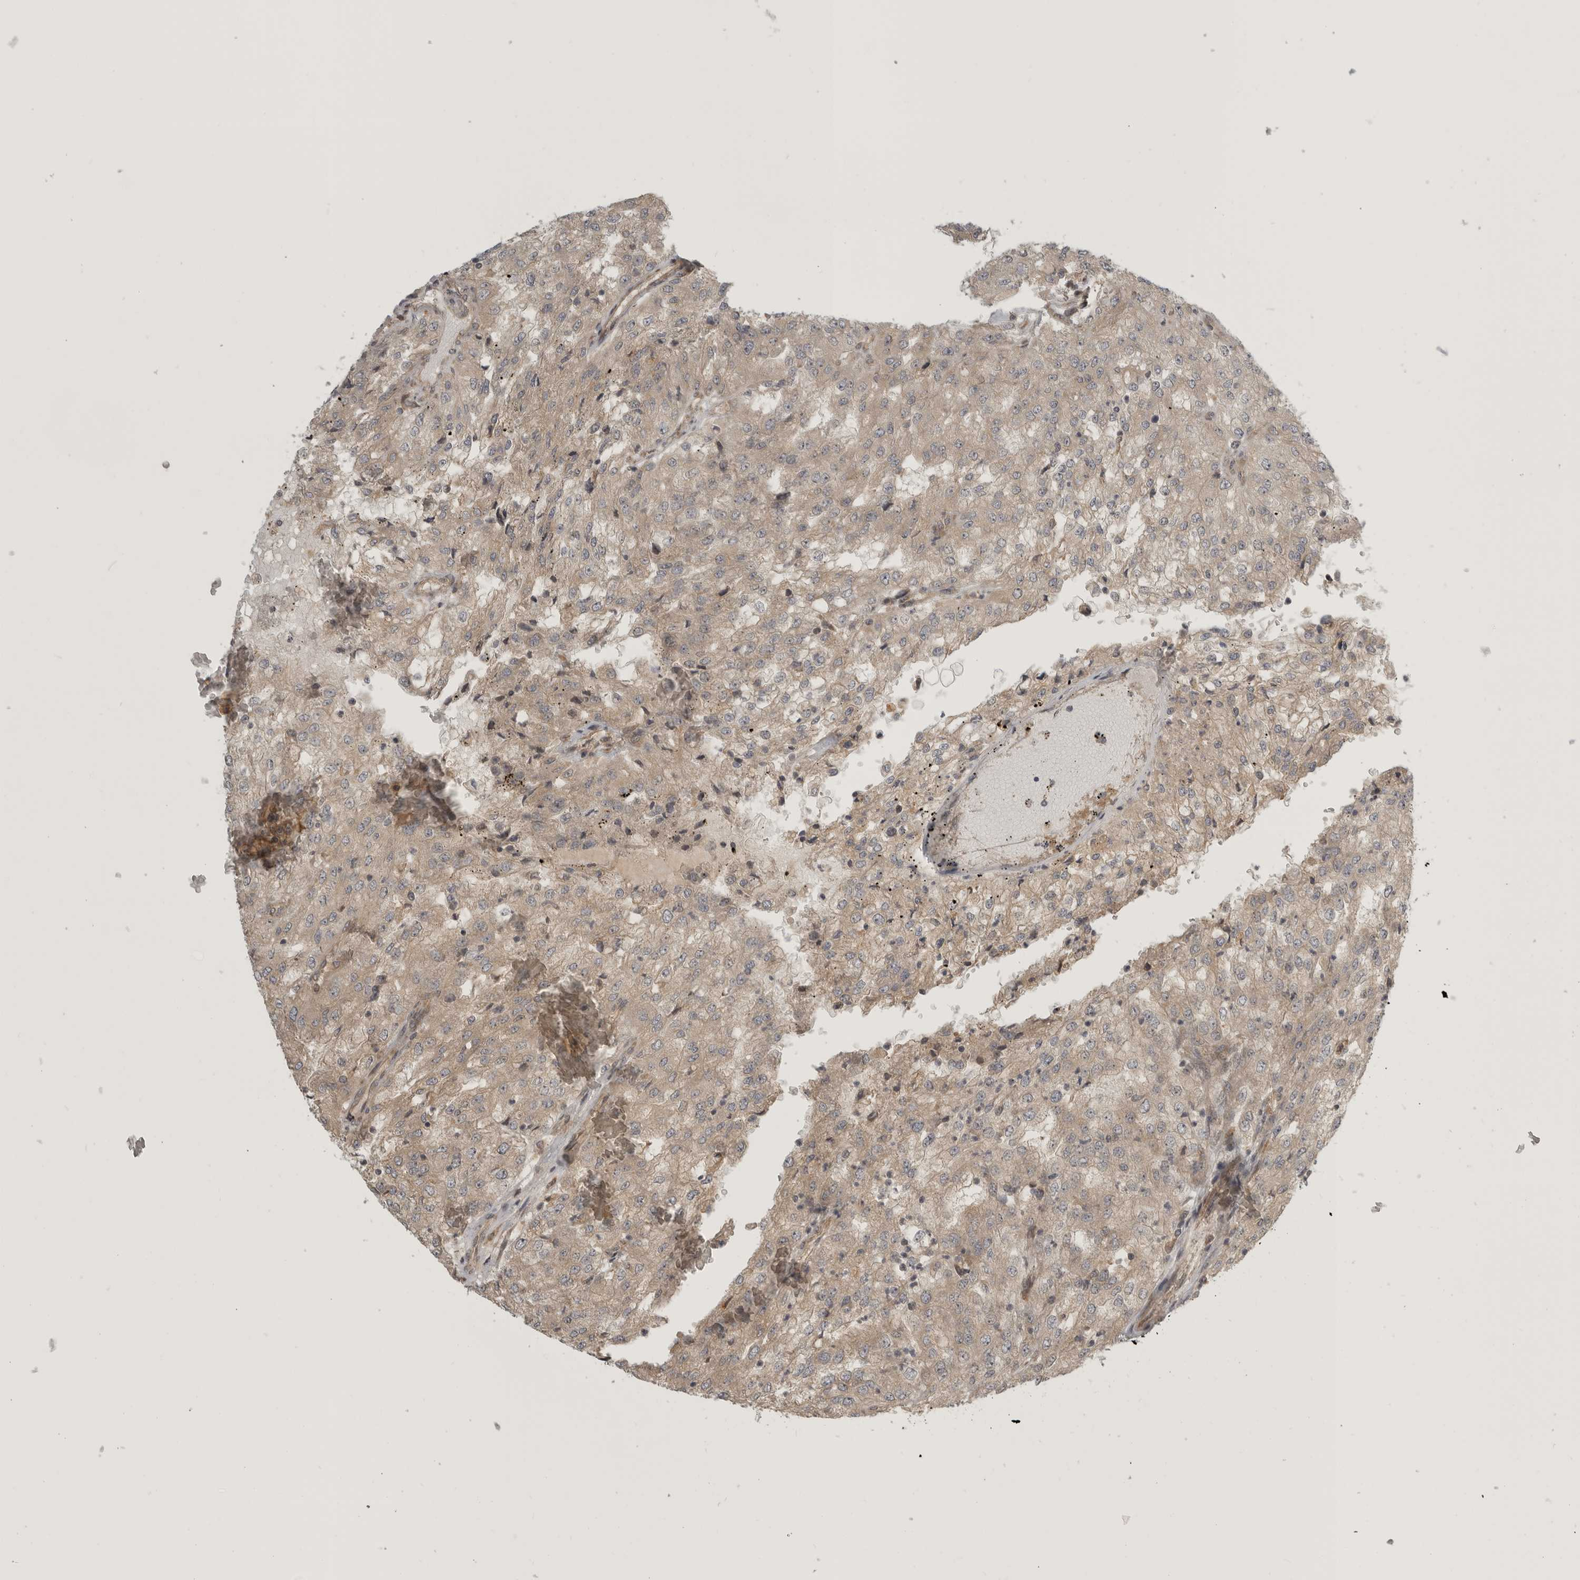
{"staining": {"intensity": "weak", "quantity": "25%-75%", "location": "cytoplasmic/membranous"}, "tissue": "renal cancer", "cell_type": "Tumor cells", "image_type": "cancer", "snomed": [{"axis": "morphology", "description": "Adenocarcinoma, NOS"}, {"axis": "topography", "description": "Kidney"}], "caption": "The immunohistochemical stain highlights weak cytoplasmic/membranous staining in tumor cells of adenocarcinoma (renal) tissue. (DAB IHC, brown staining for protein, blue staining for nuclei).", "gene": "CUEDC1", "patient": {"sex": "female", "age": 54}}